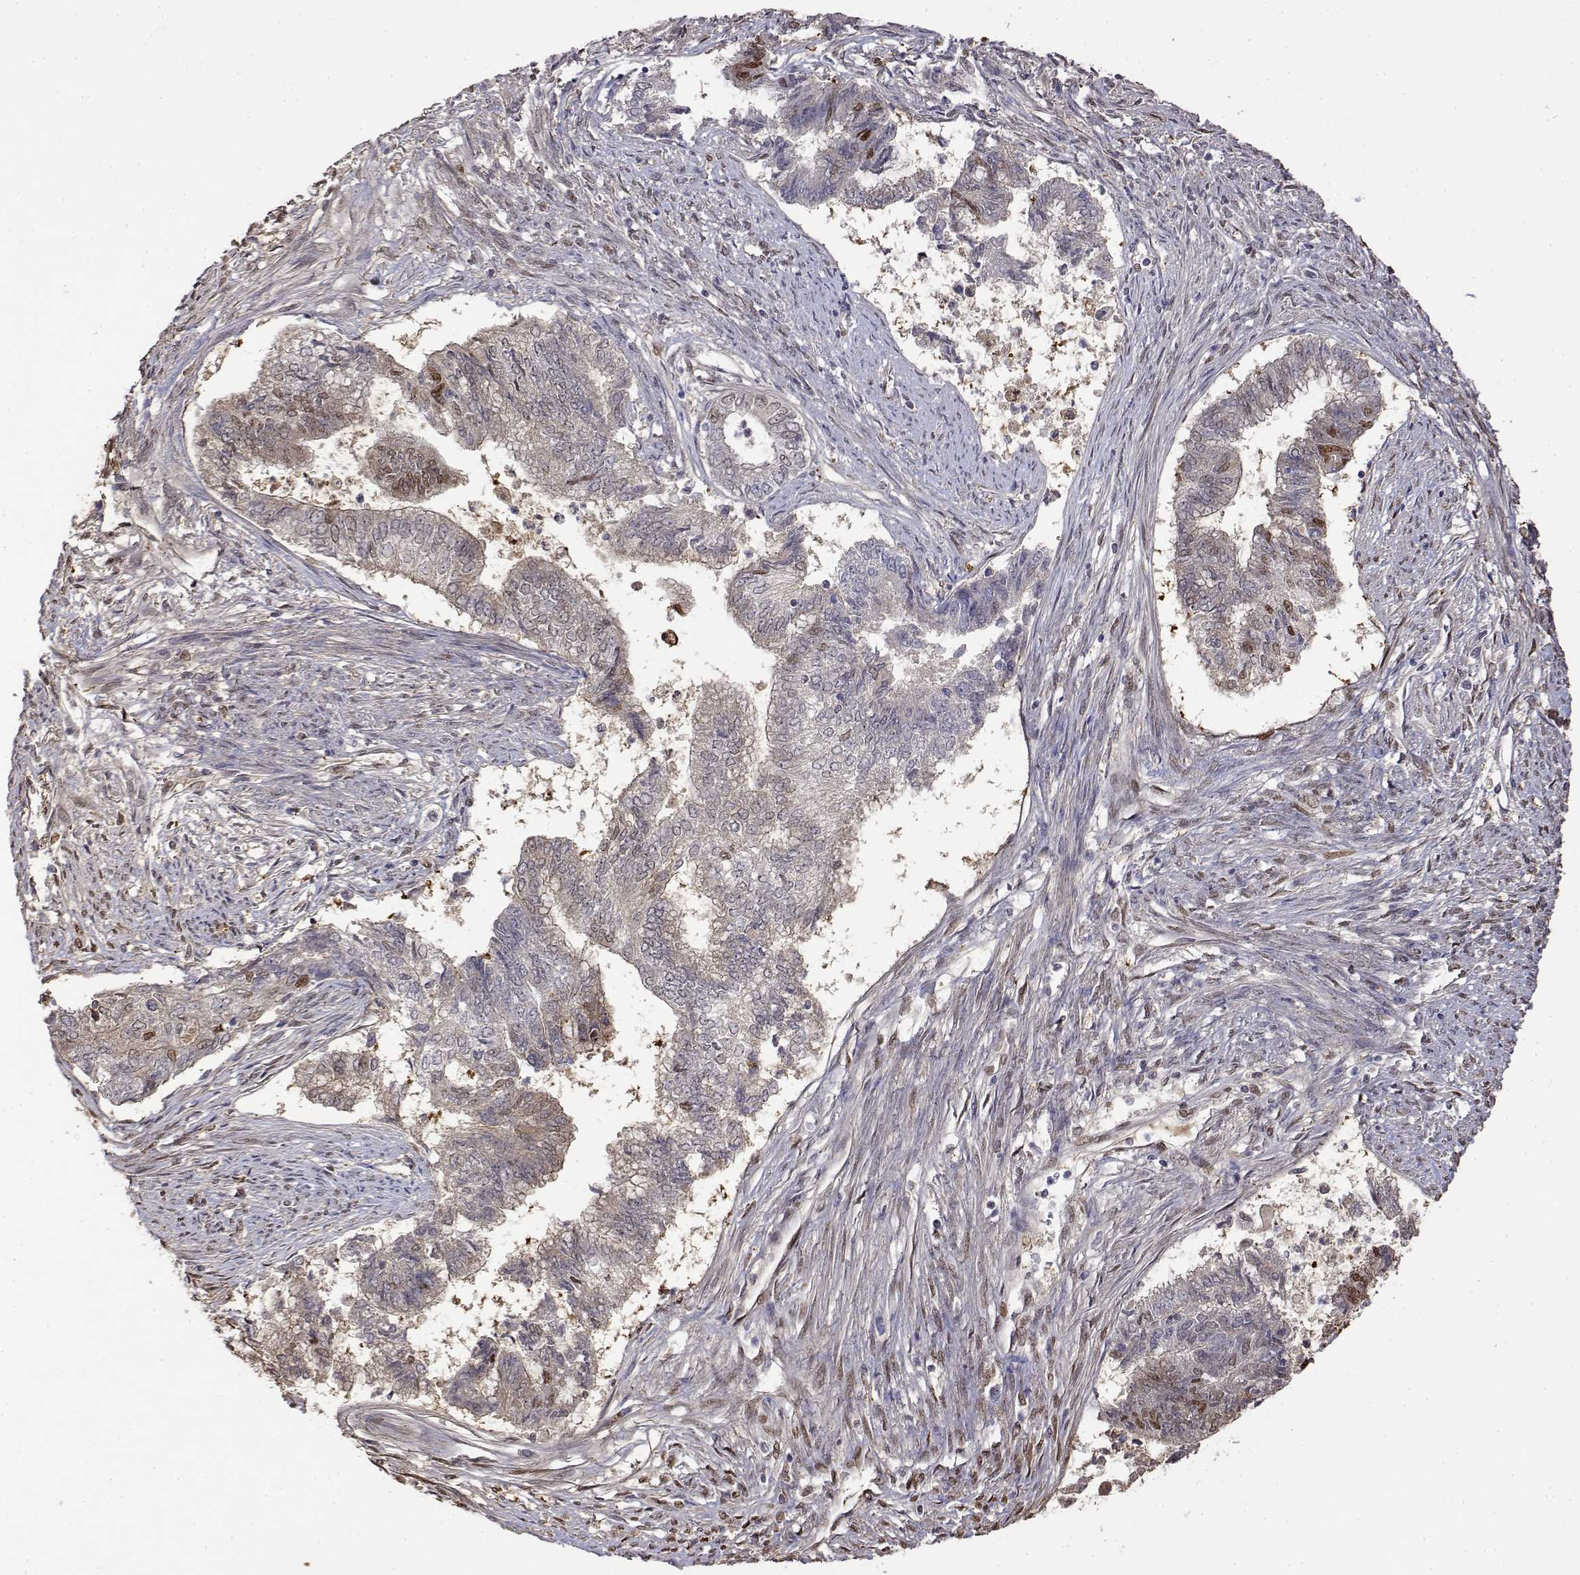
{"staining": {"intensity": "weak", "quantity": "<25%", "location": "nuclear"}, "tissue": "endometrial cancer", "cell_type": "Tumor cells", "image_type": "cancer", "snomed": [{"axis": "morphology", "description": "Adenocarcinoma, NOS"}, {"axis": "topography", "description": "Endometrium"}], "caption": "Human endometrial cancer stained for a protein using IHC shows no positivity in tumor cells.", "gene": "TPI1", "patient": {"sex": "female", "age": 65}}